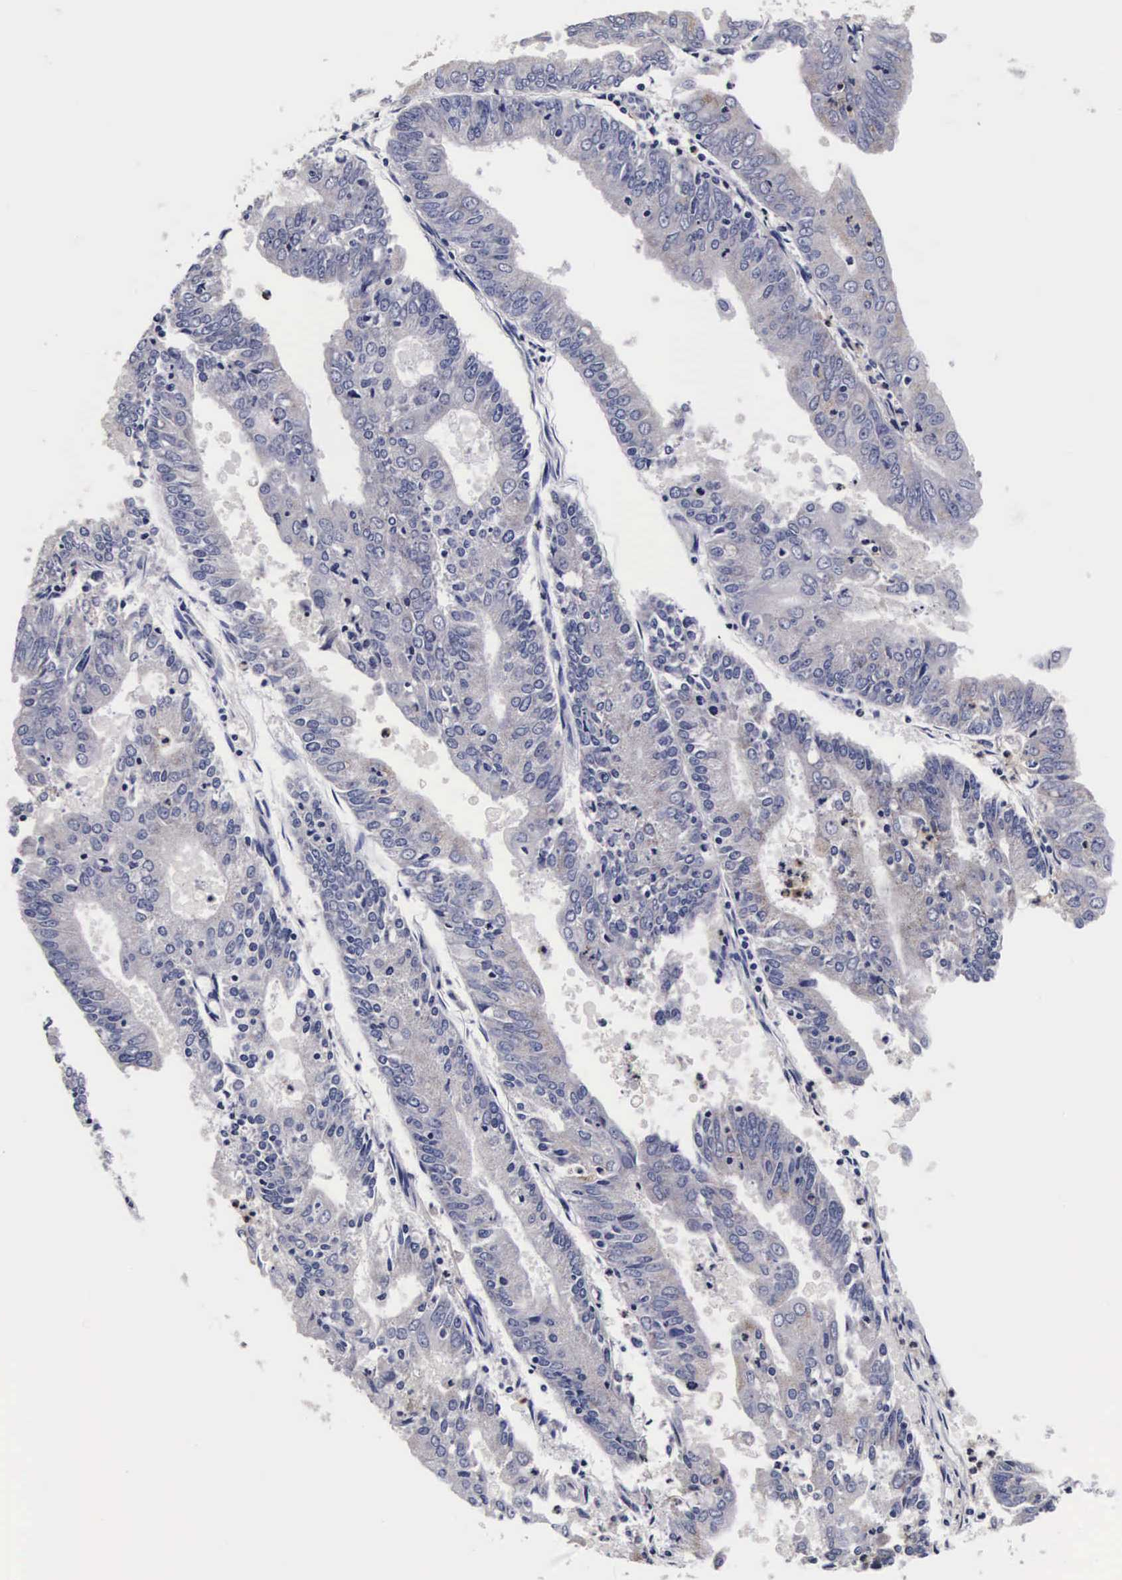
{"staining": {"intensity": "negative", "quantity": "none", "location": "none"}, "tissue": "endometrial cancer", "cell_type": "Tumor cells", "image_type": "cancer", "snomed": [{"axis": "morphology", "description": "Adenocarcinoma, NOS"}, {"axis": "topography", "description": "Endometrium"}], "caption": "The photomicrograph reveals no staining of tumor cells in endometrial adenocarcinoma.", "gene": "RNASE6", "patient": {"sex": "female", "age": 79}}